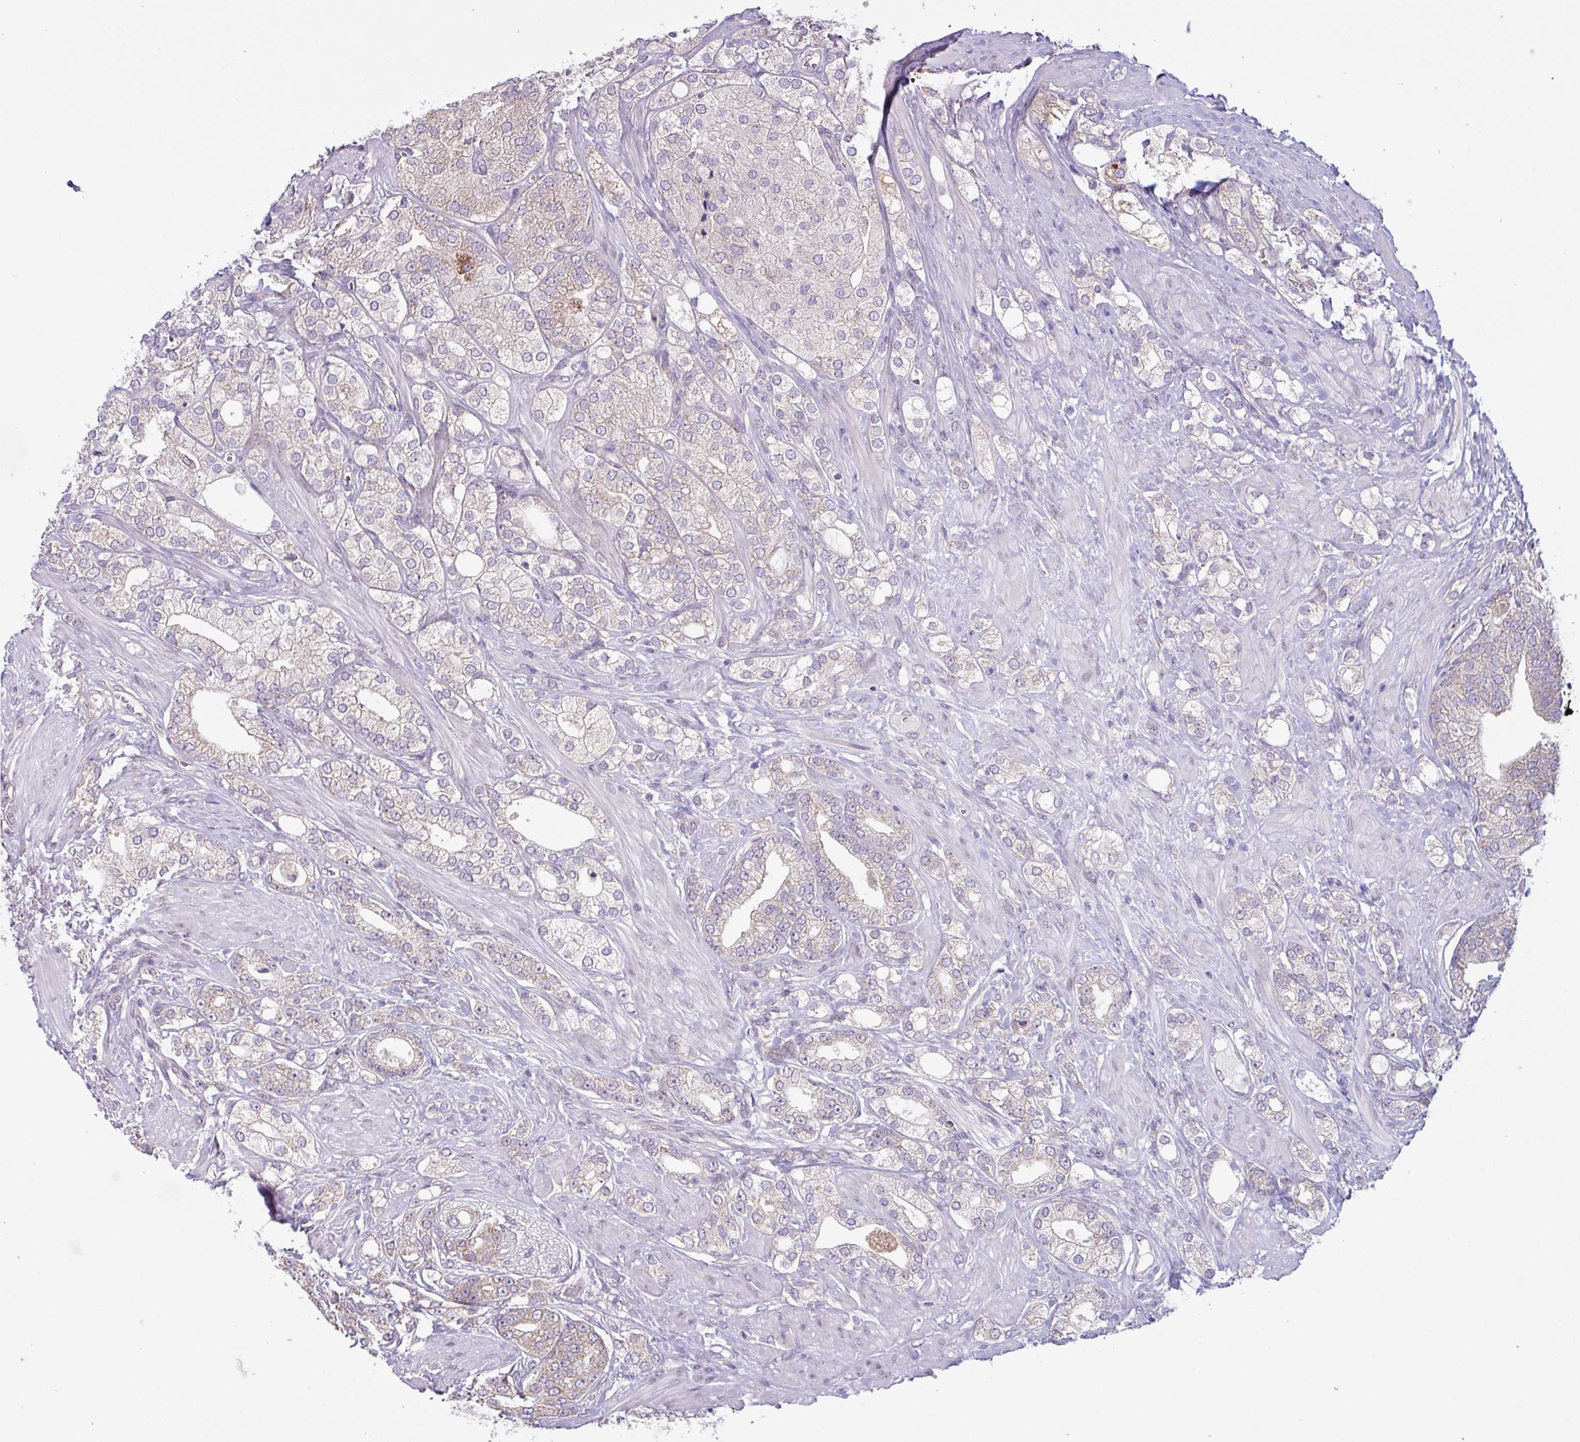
{"staining": {"intensity": "weak", "quantity": "<25%", "location": "cytoplasmic/membranous"}, "tissue": "prostate cancer", "cell_type": "Tumor cells", "image_type": "cancer", "snomed": [{"axis": "morphology", "description": "Adenocarcinoma, High grade"}, {"axis": "topography", "description": "Prostate"}], "caption": "There is no significant positivity in tumor cells of prostate cancer (high-grade adenocarcinoma).", "gene": "C20orf27", "patient": {"sex": "male", "age": 50}}